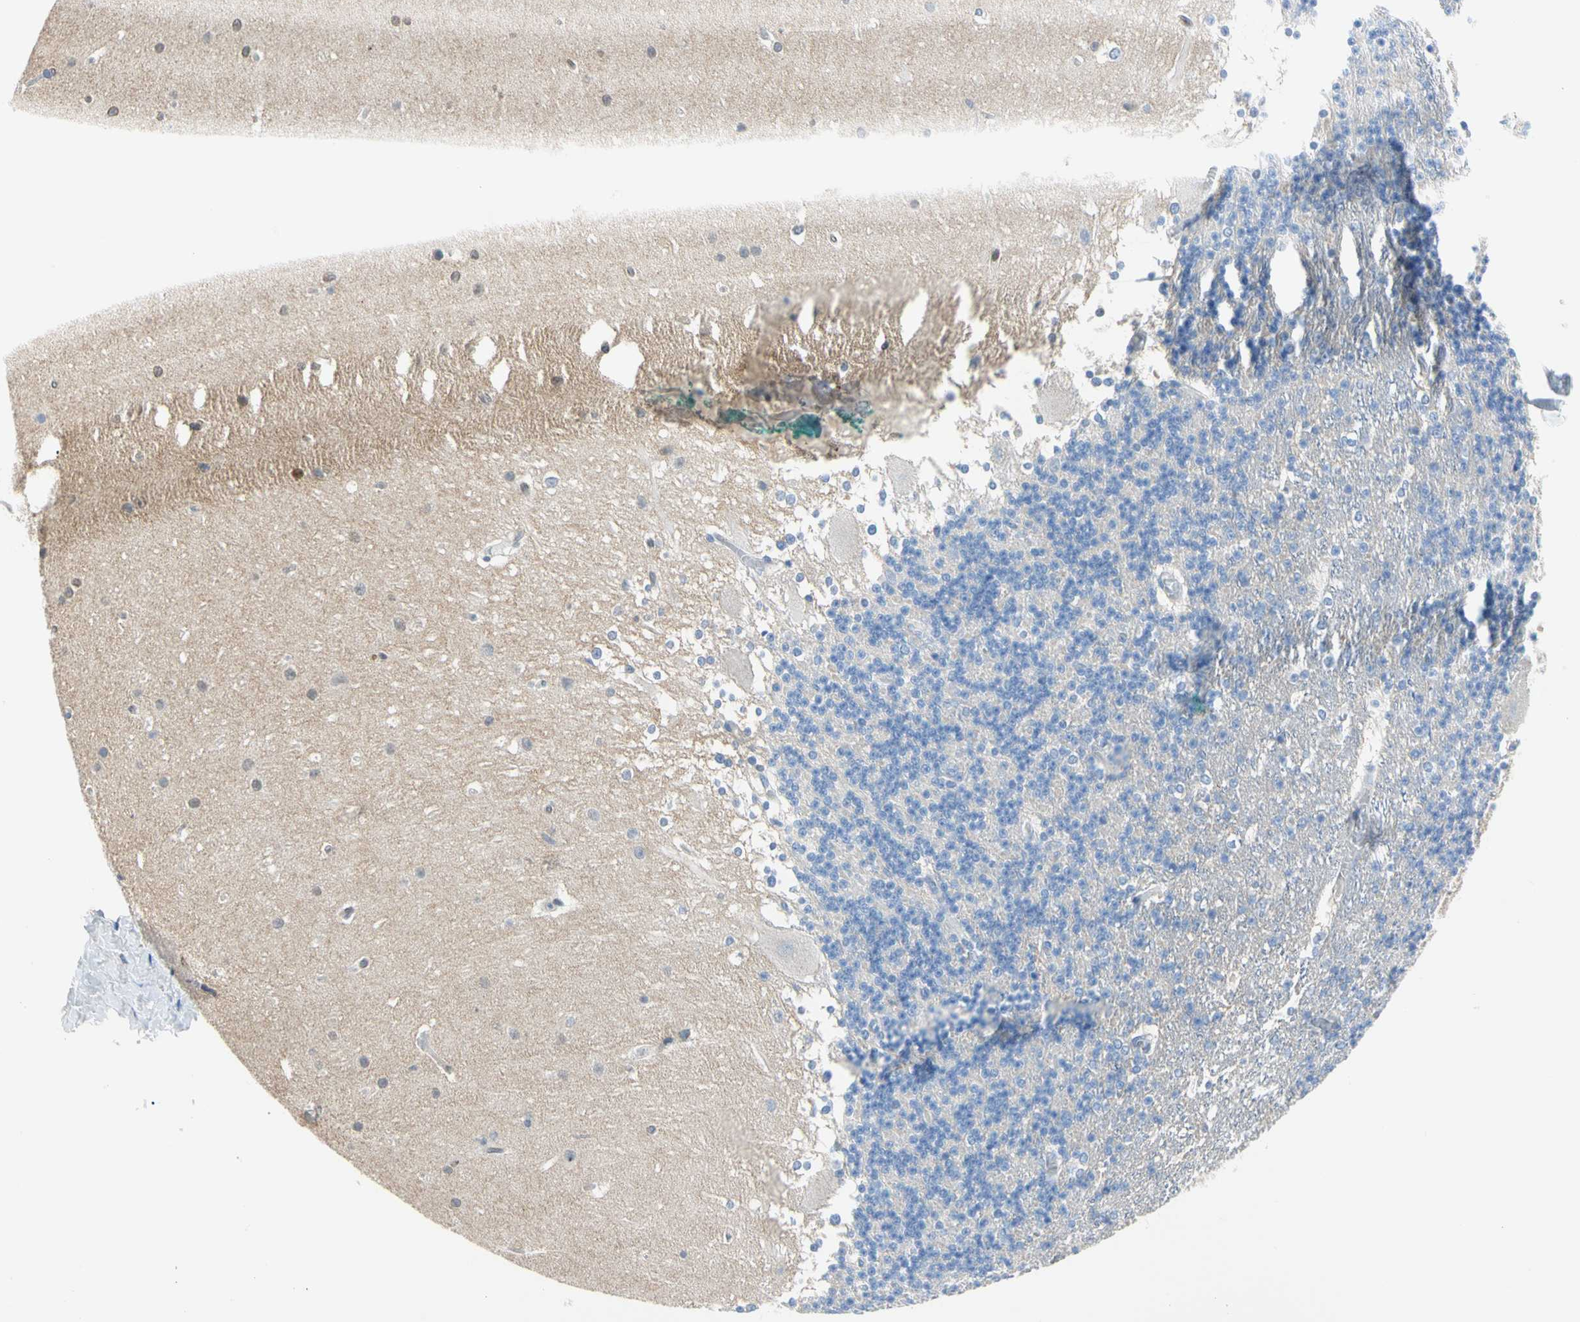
{"staining": {"intensity": "negative", "quantity": "none", "location": "none"}, "tissue": "cerebellum", "cell_type": "Cells in granular layer", "image_type": "normal", "snomed": [{"axis": "morphology", "description": "Normal tissue, NOS"}, {"axis": "topography", "description": "Cerebellum"}], "caption": "Immunohistochemistry (IHC) micrograph of benign cerebellum: cerebellum stained with DAB shows no significant protein staining in cells in granular layer.", "gene": "PDPN", "patient": {"sex": "female", "age": 19}}